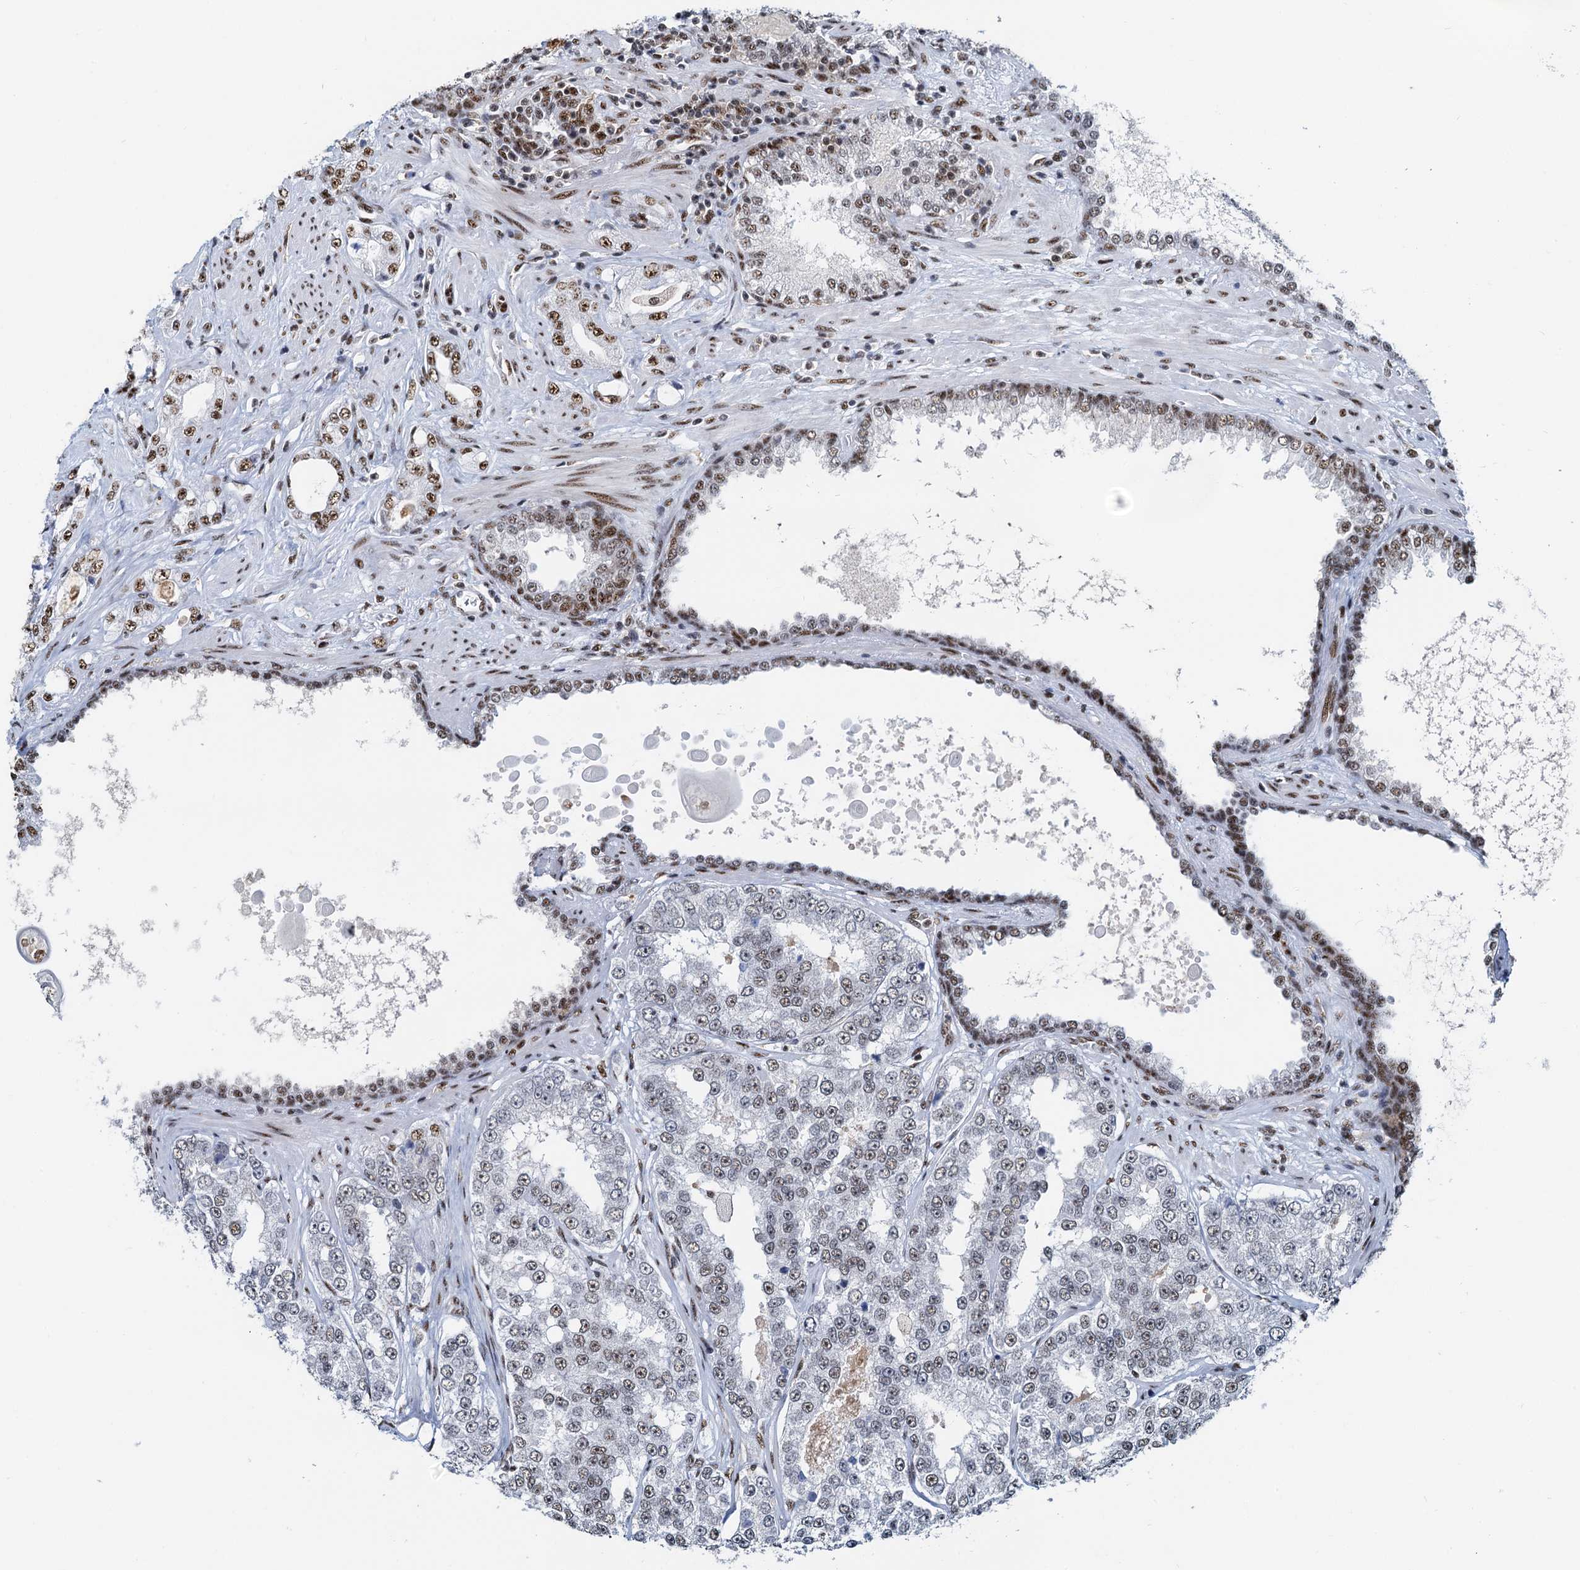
{"staining": {"intensity": "moderate", "quantity": "<25%", "location": "nuclear"}, "tissue": "prostate cancer", "cell_type": "Tumor cells", "image_type": "cancer", "snomed": [{"axis": "morphology", "description": "Normal tissue, NOS"}, {"axis": "morphology", "description": "Adenocarcinoma, High grade"}, {"axis": "topography", "description": "Prostate"}], "caption": "Human adenocarcinoma (high-grade) (prostate) stained with a protein marker shows moderate staining in tumor cells.", "gene": "RBM26", "patient": {"sex": "male", "age": 83}}